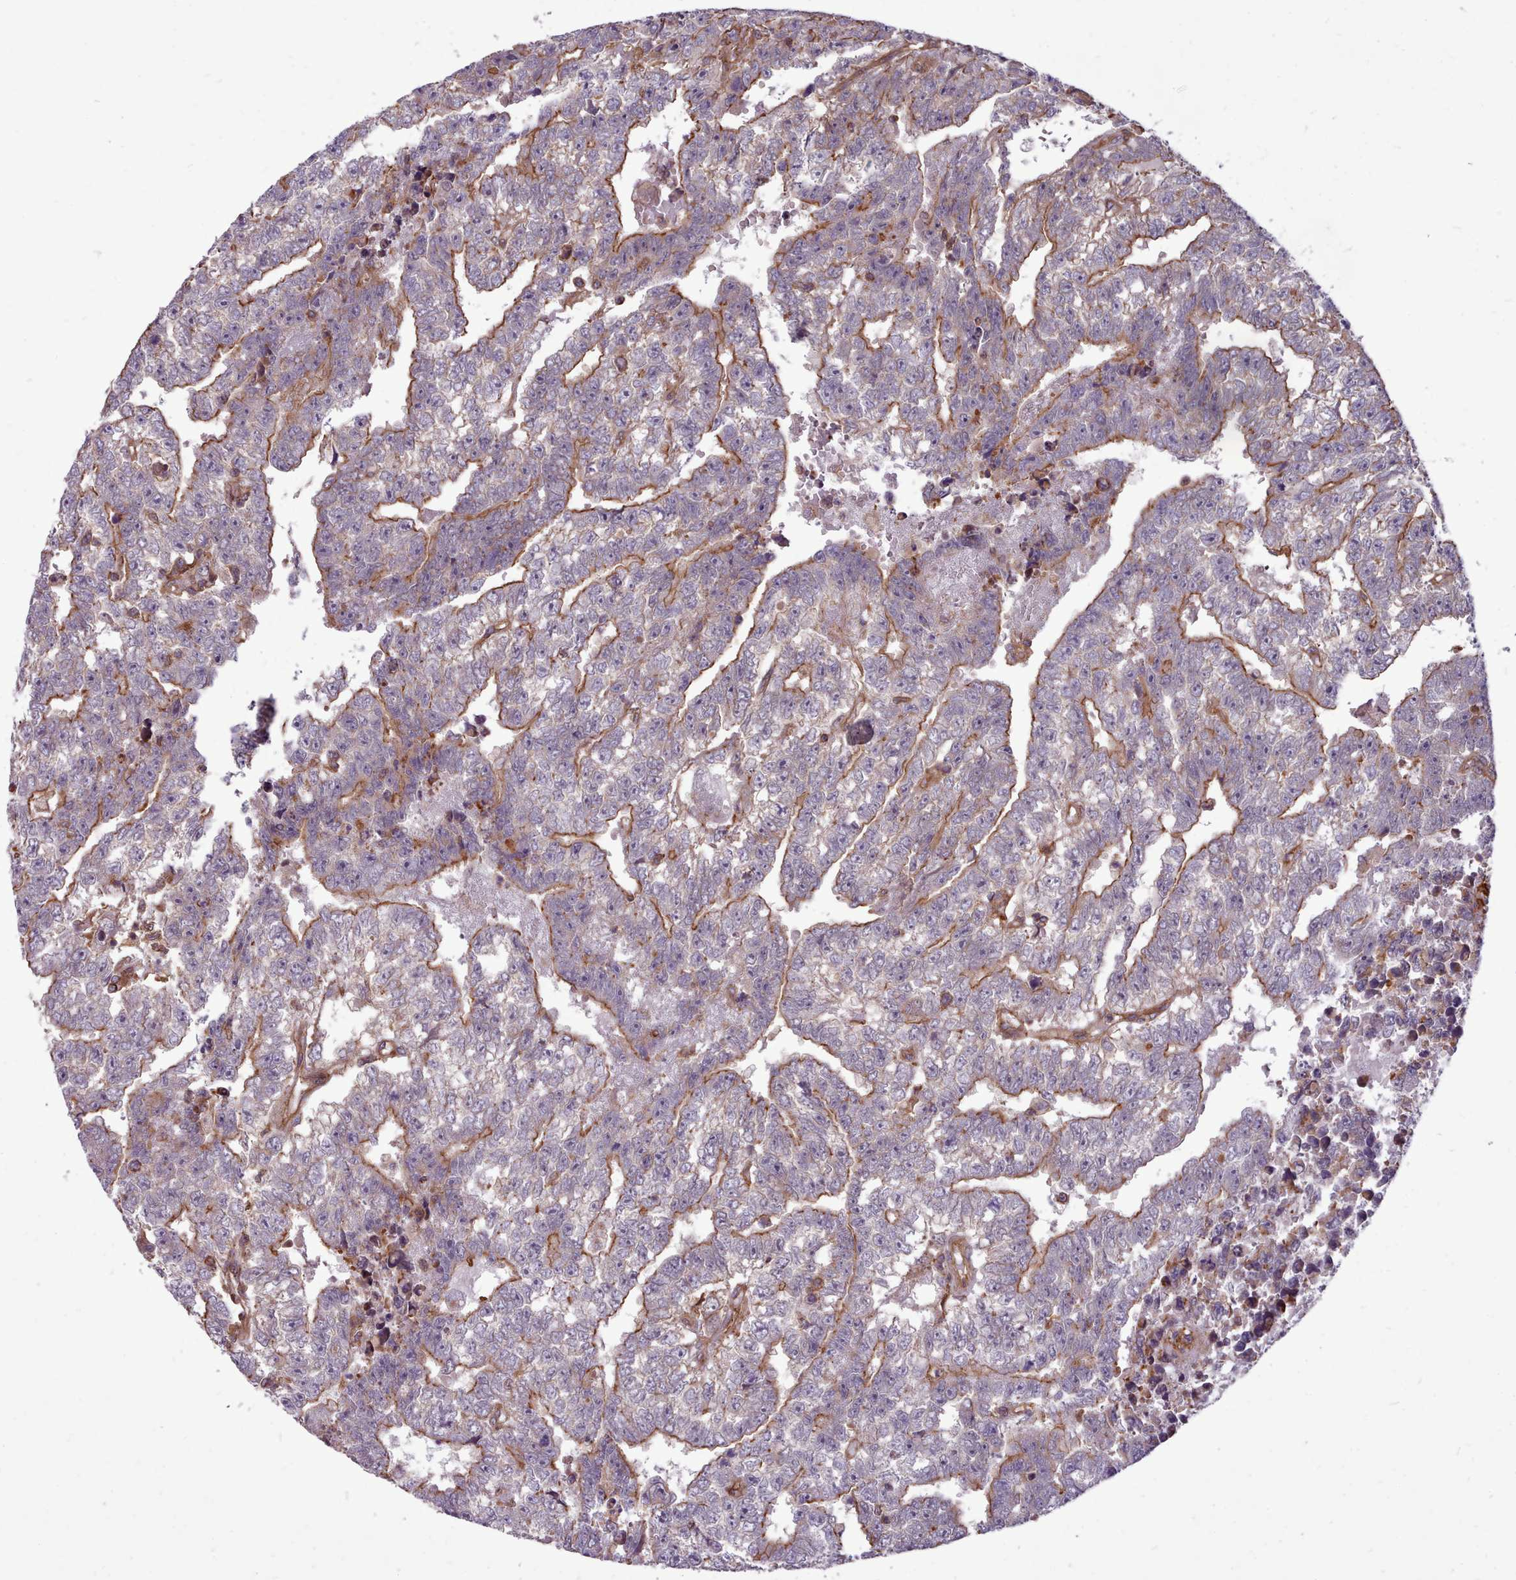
{"staining": {"intensity": "moderate", "quantity": "25%-75%", "location": "cytoplasmic/membranous"}, "tissue": "testis cancer", "cell_type": "Tumor cells", "image_type": "cancer", "snomed": [{"axis": "morphology", "description": "Carcinoma, Embryonal, NOS"}, {"axis": "topography", "description": "Testis"}], "caption": "Immunohistochemical staining of human testis cancer demonstrates medium levels of moderate cytoplasmic/membranous positivity in about 25%-75% of tumor cells. Nuclei are stained in blue.", "gene": "STUB1", "patient": {"sex": "male", "age": 25}}